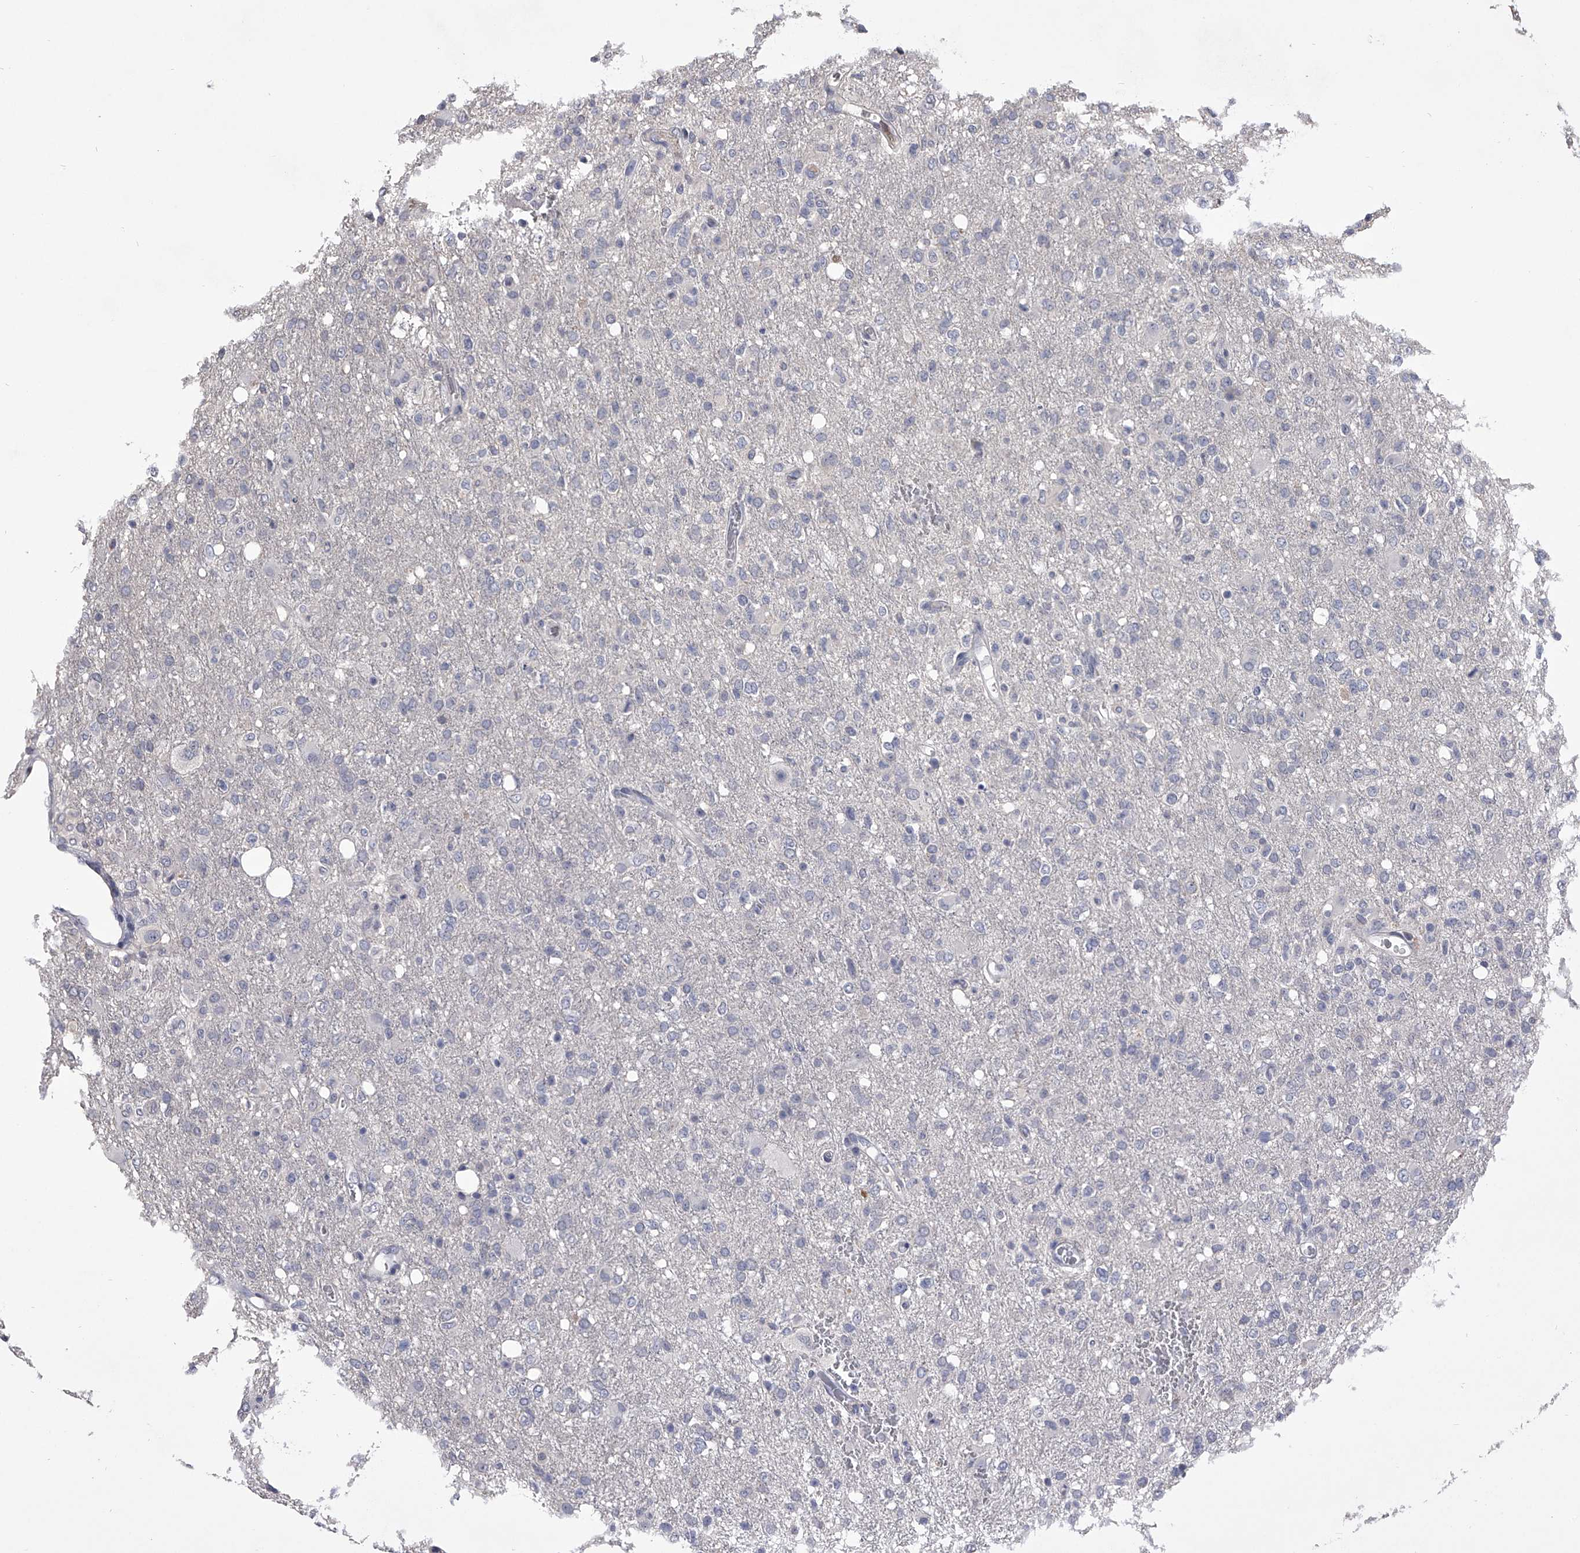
{"staining": {"intensity": "negative", "quantity": "none", "location": "none"}, "tissue": "glioma", "cell_type": "Tumor cells", "image_type": "cancer", "snomed": [{"axis": "morphology", "description": "Glioma, malignant, High grade"}, {"axis": "topography", "description": "Brain"}], "caption": "An immunohistochemistry image of glioma is shown. There is no staining in tumor cells of glioma.", "gene": "MDN1", "patient": {"sex": "female", "age": 57}}